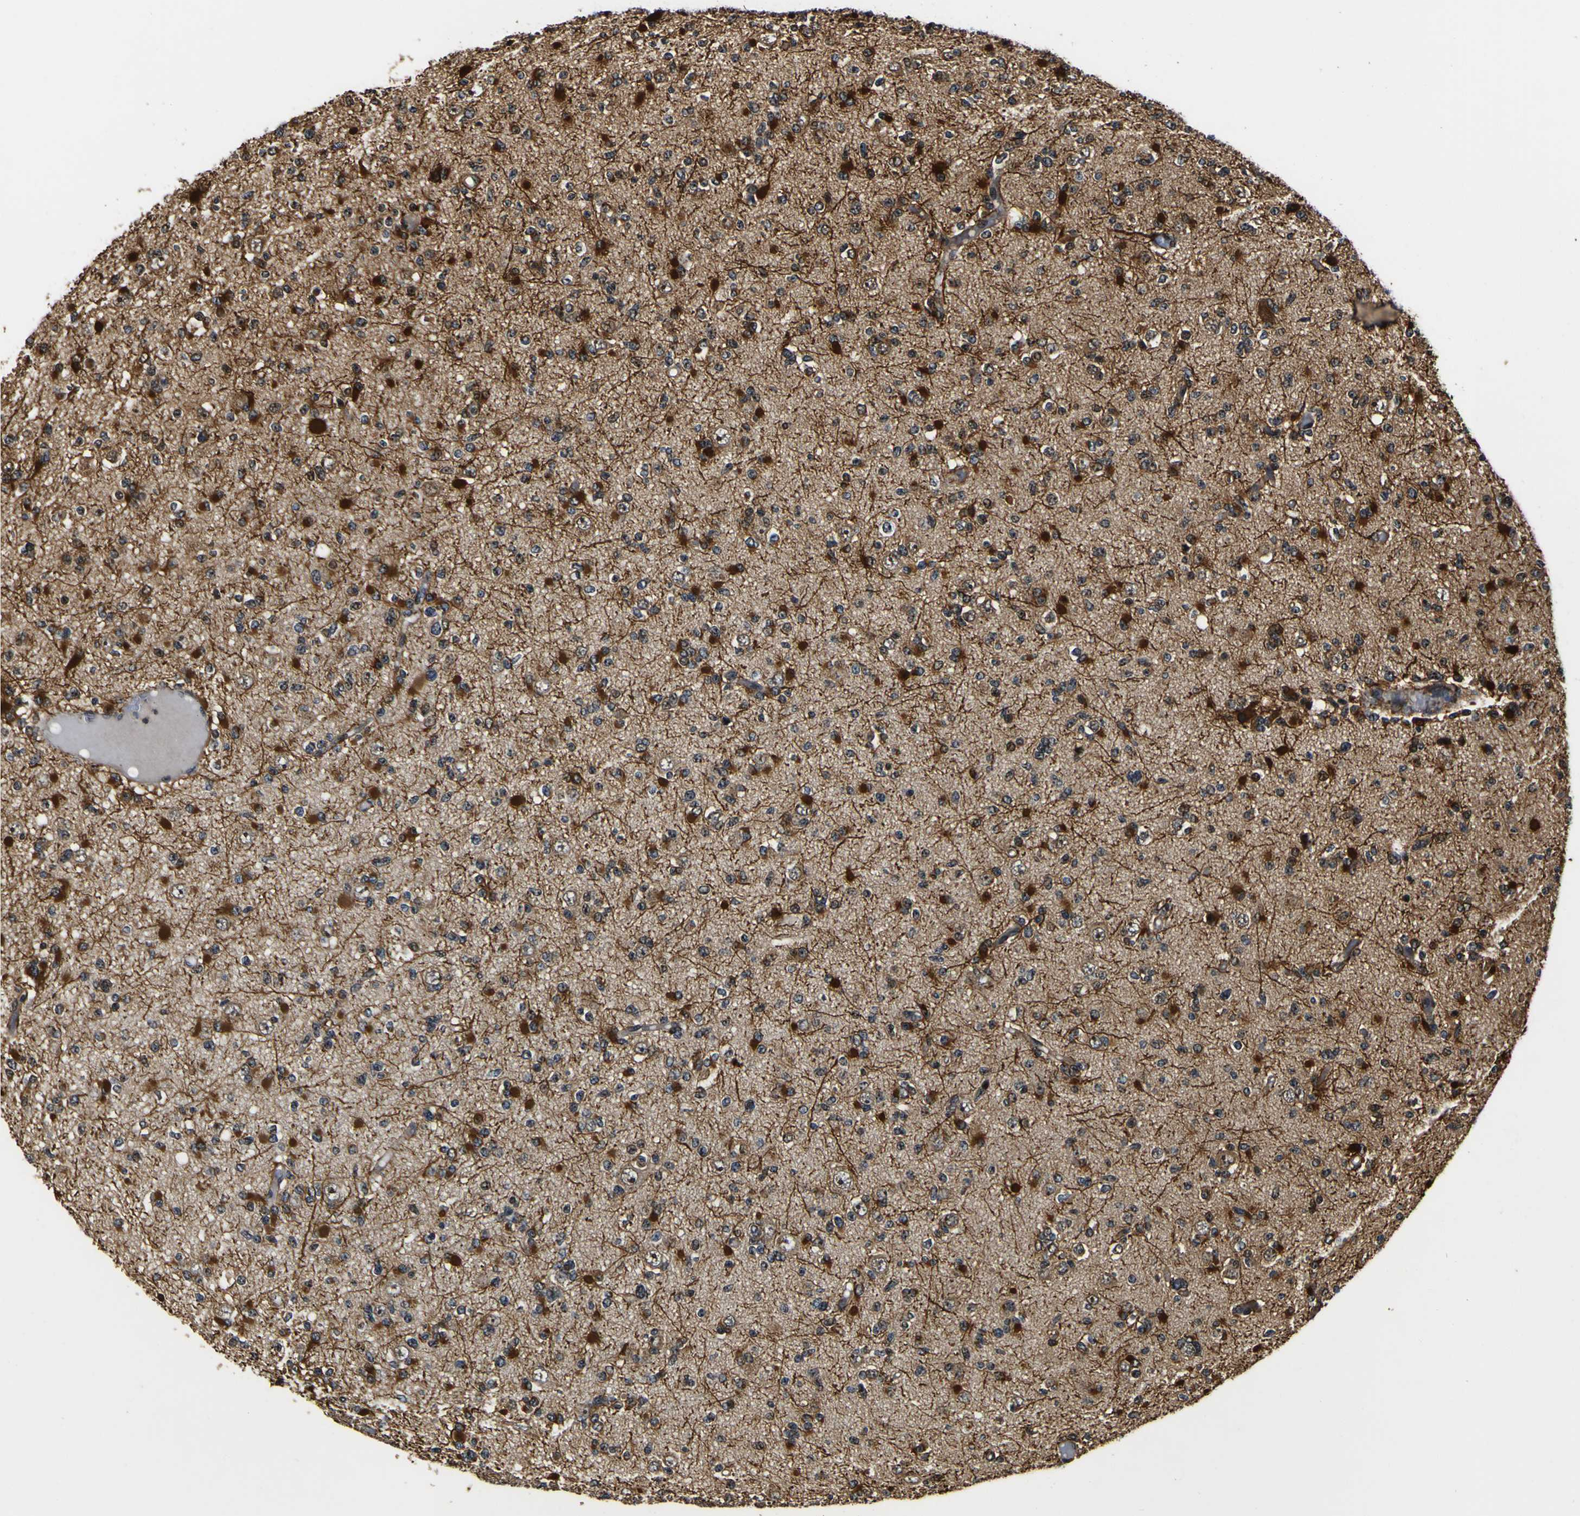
{"staining": {"intensity": "strong", "quantity": "25%-75%", "location": "cytoplasmic/membranous,nuclear"}, "tissue": "glioma", "cell_type": "Tumor cells", "image_type": "cancer", "snomed": [{"axis": "morphology", "description": "Glioma, malignant, Low grade"}, {"axis": "topography", "description": "Brain"}], "caption": "The immunohistochemical stain labels strong cytoplasmic/membranous and nuclear staining in tumor cells of glioma tissue.", "gene": "LRP4", "patient": {"sex": "female", "age": 22}}